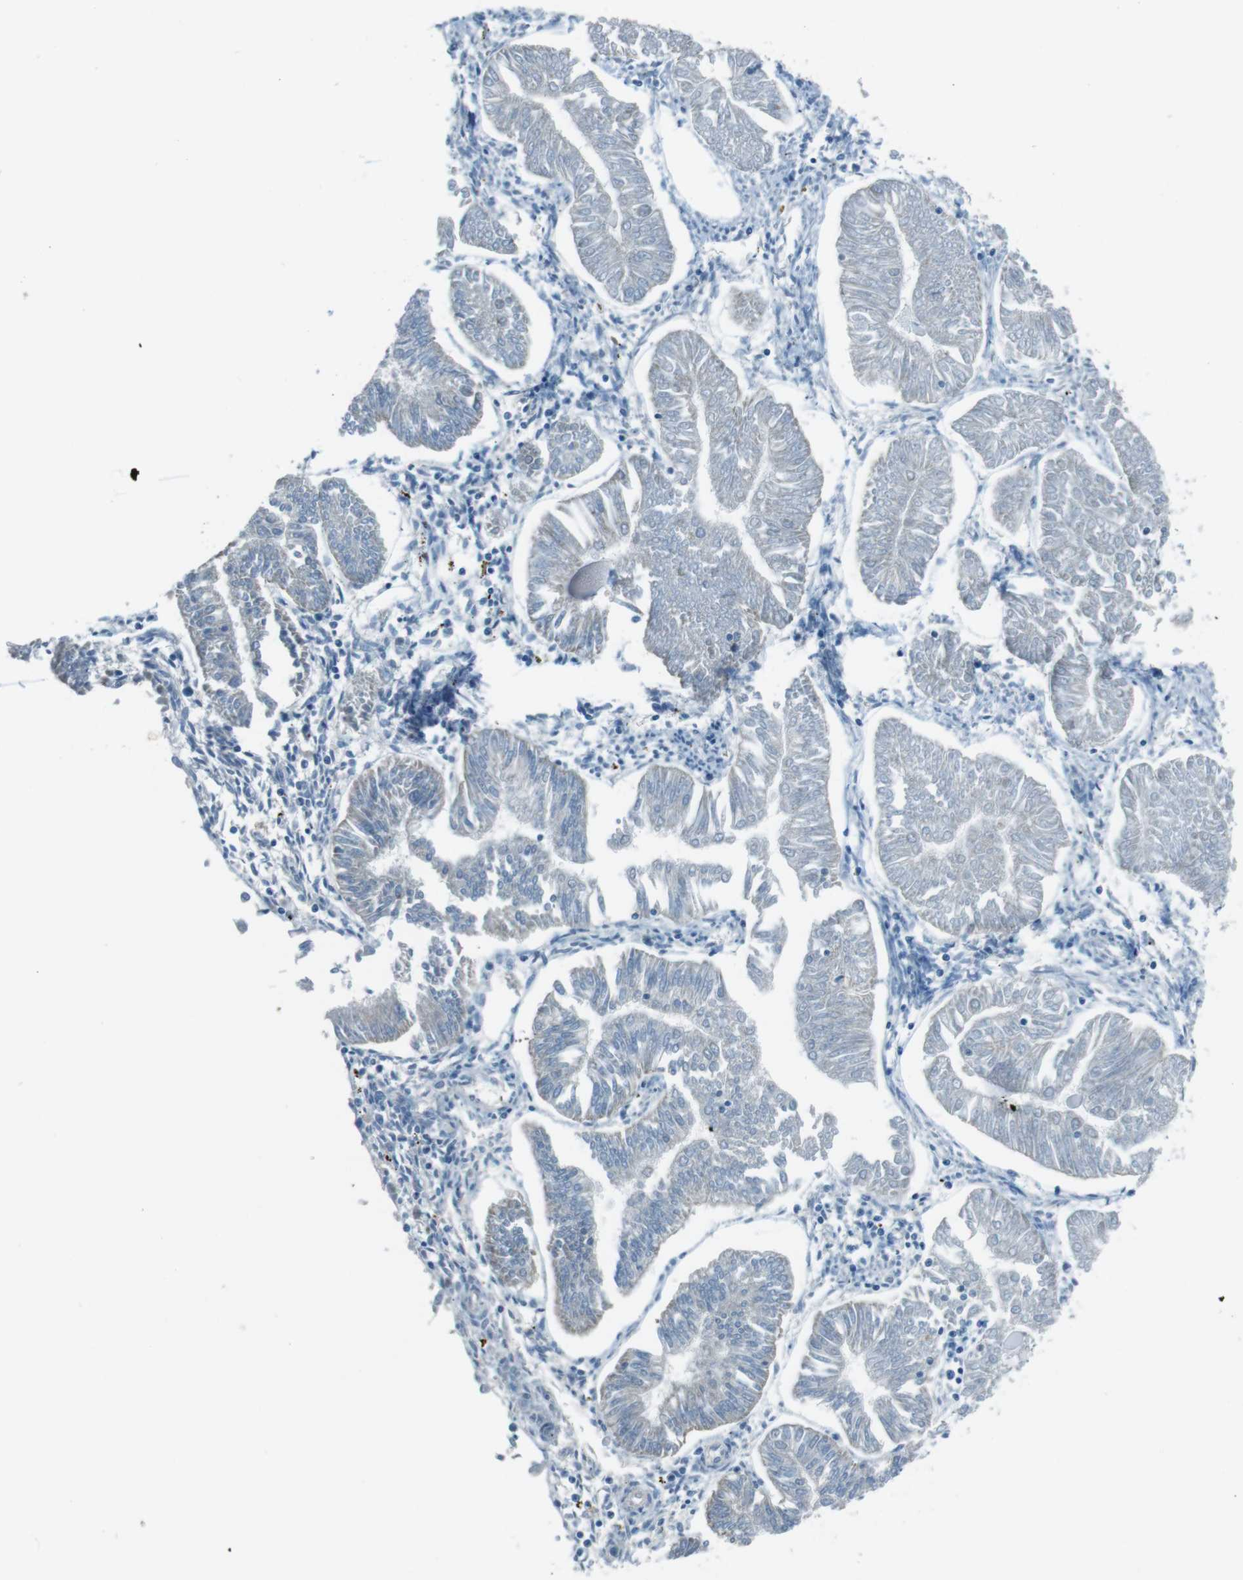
{"staining": {"intensity": "negative", "quantity": "none", "location": "none"}, "tissue": "endometrial cancer", "cell_type": "Tumor cells", "image_type": "cancer", "snomed": [{"axis": "morphology", "description": "Adenocarcinoma, NOS"}, {"axis": "topography", "description": "Endometrium"}], "caption": "DAB immunohistochemical staining of endometrial adenocarcinoma reveals no significant expression in tumor cells. (Stains: DAB (3,3'-diaminobenzidine) immunohistochemistry with hematoxylin counter stain, Microscopy: brightfield microscopy at high magnification).", "gene": "TXNDC15", "patient": {"sex": "female", "age": 53}}